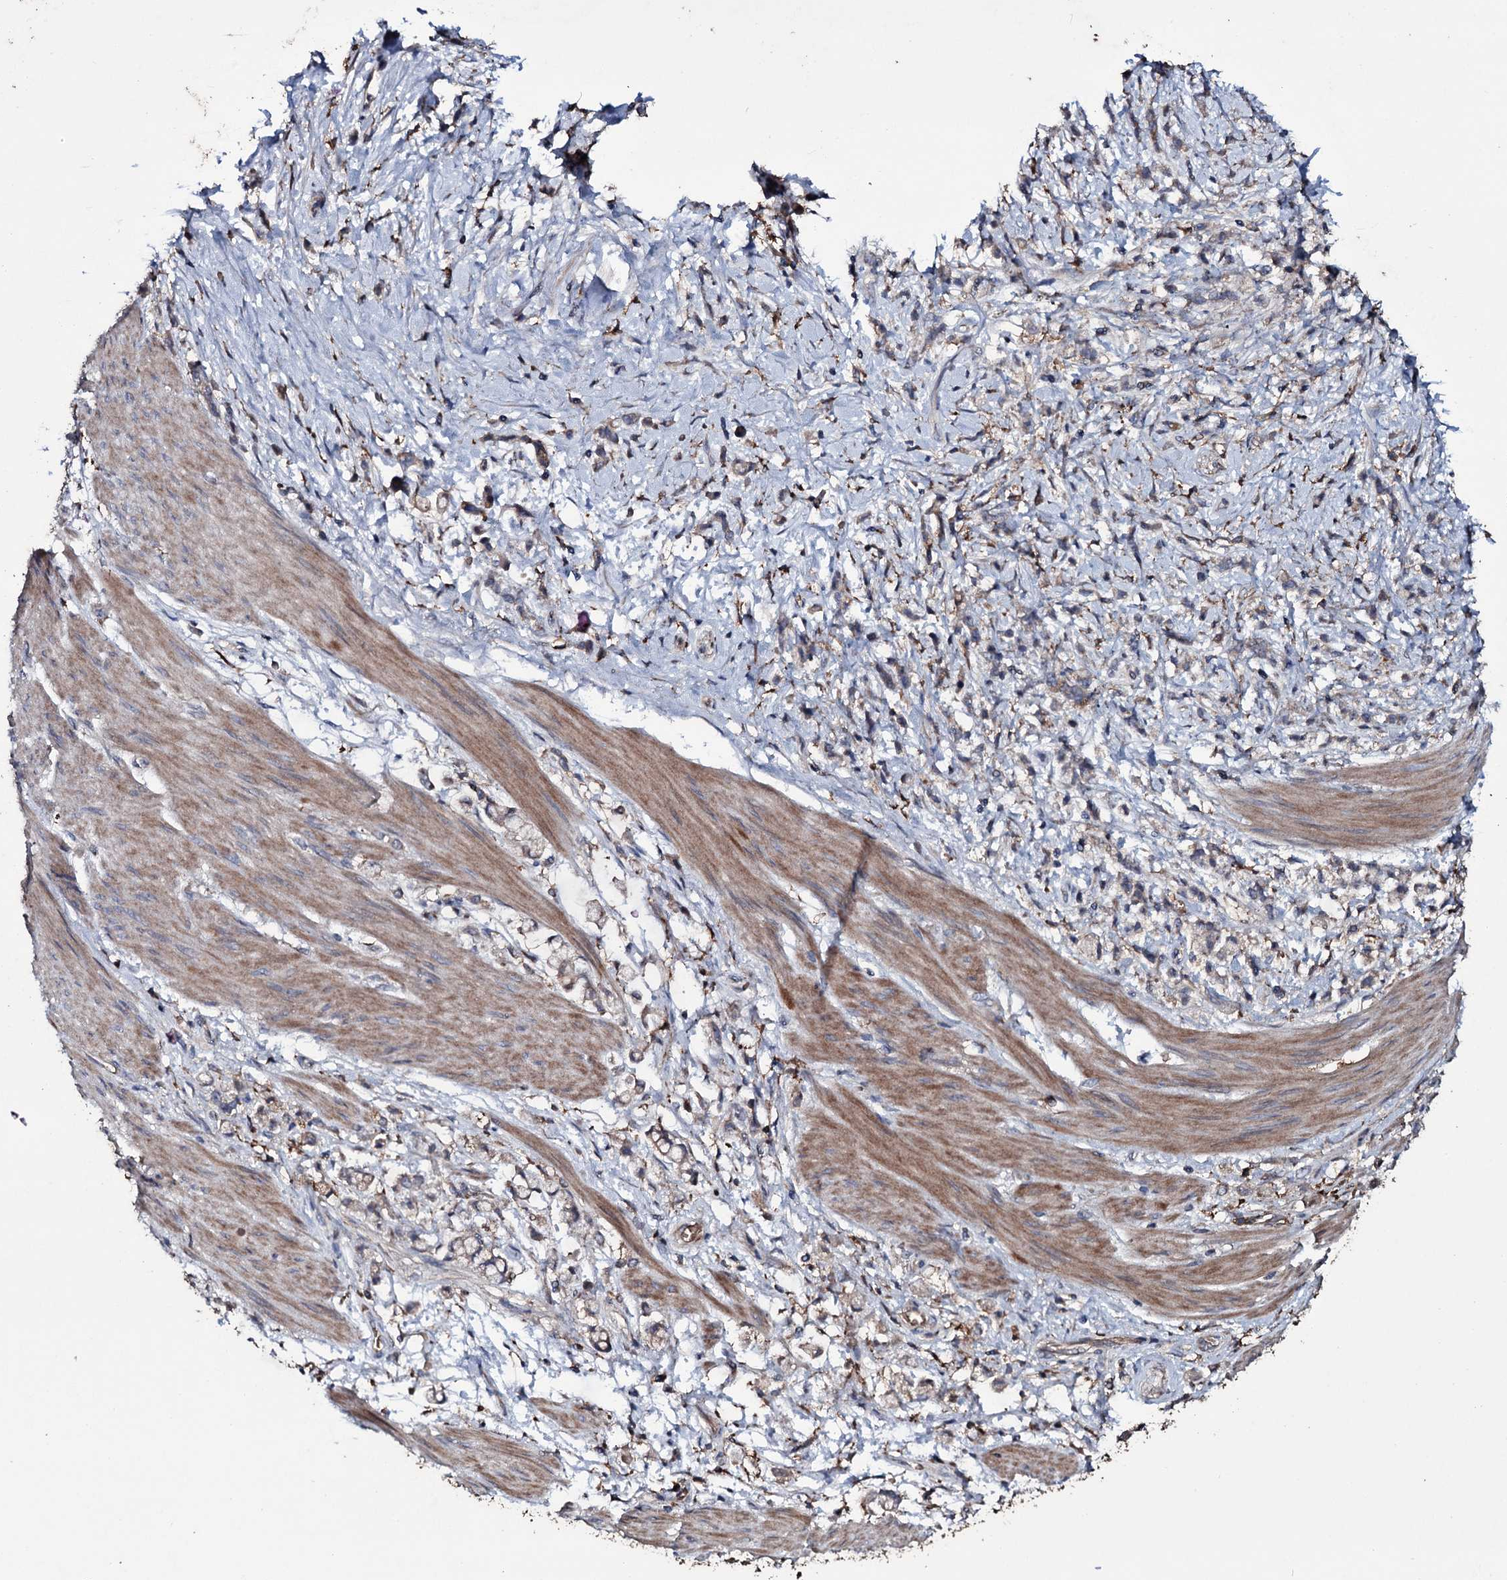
{"staining": {"intensity": "weak", "quantity": "<25%", "location": "cytoplasmic/membranous"}, "tissue": "stomach cancer", "cell_type": "Tumor cells", "image_type": "cancer", "snomed": [{"axis": "morphology", "description": "Adenocarcinoma, NOS"}, {"axis": "topography", "description": "Stomach"}], "caption": "The photomicrograph demonstrates no significant expression in tumor cells of adenocarcinoma (stomach).", "gene": "ZSWIM8", "patient": {"sex": "female", "age": 60}}